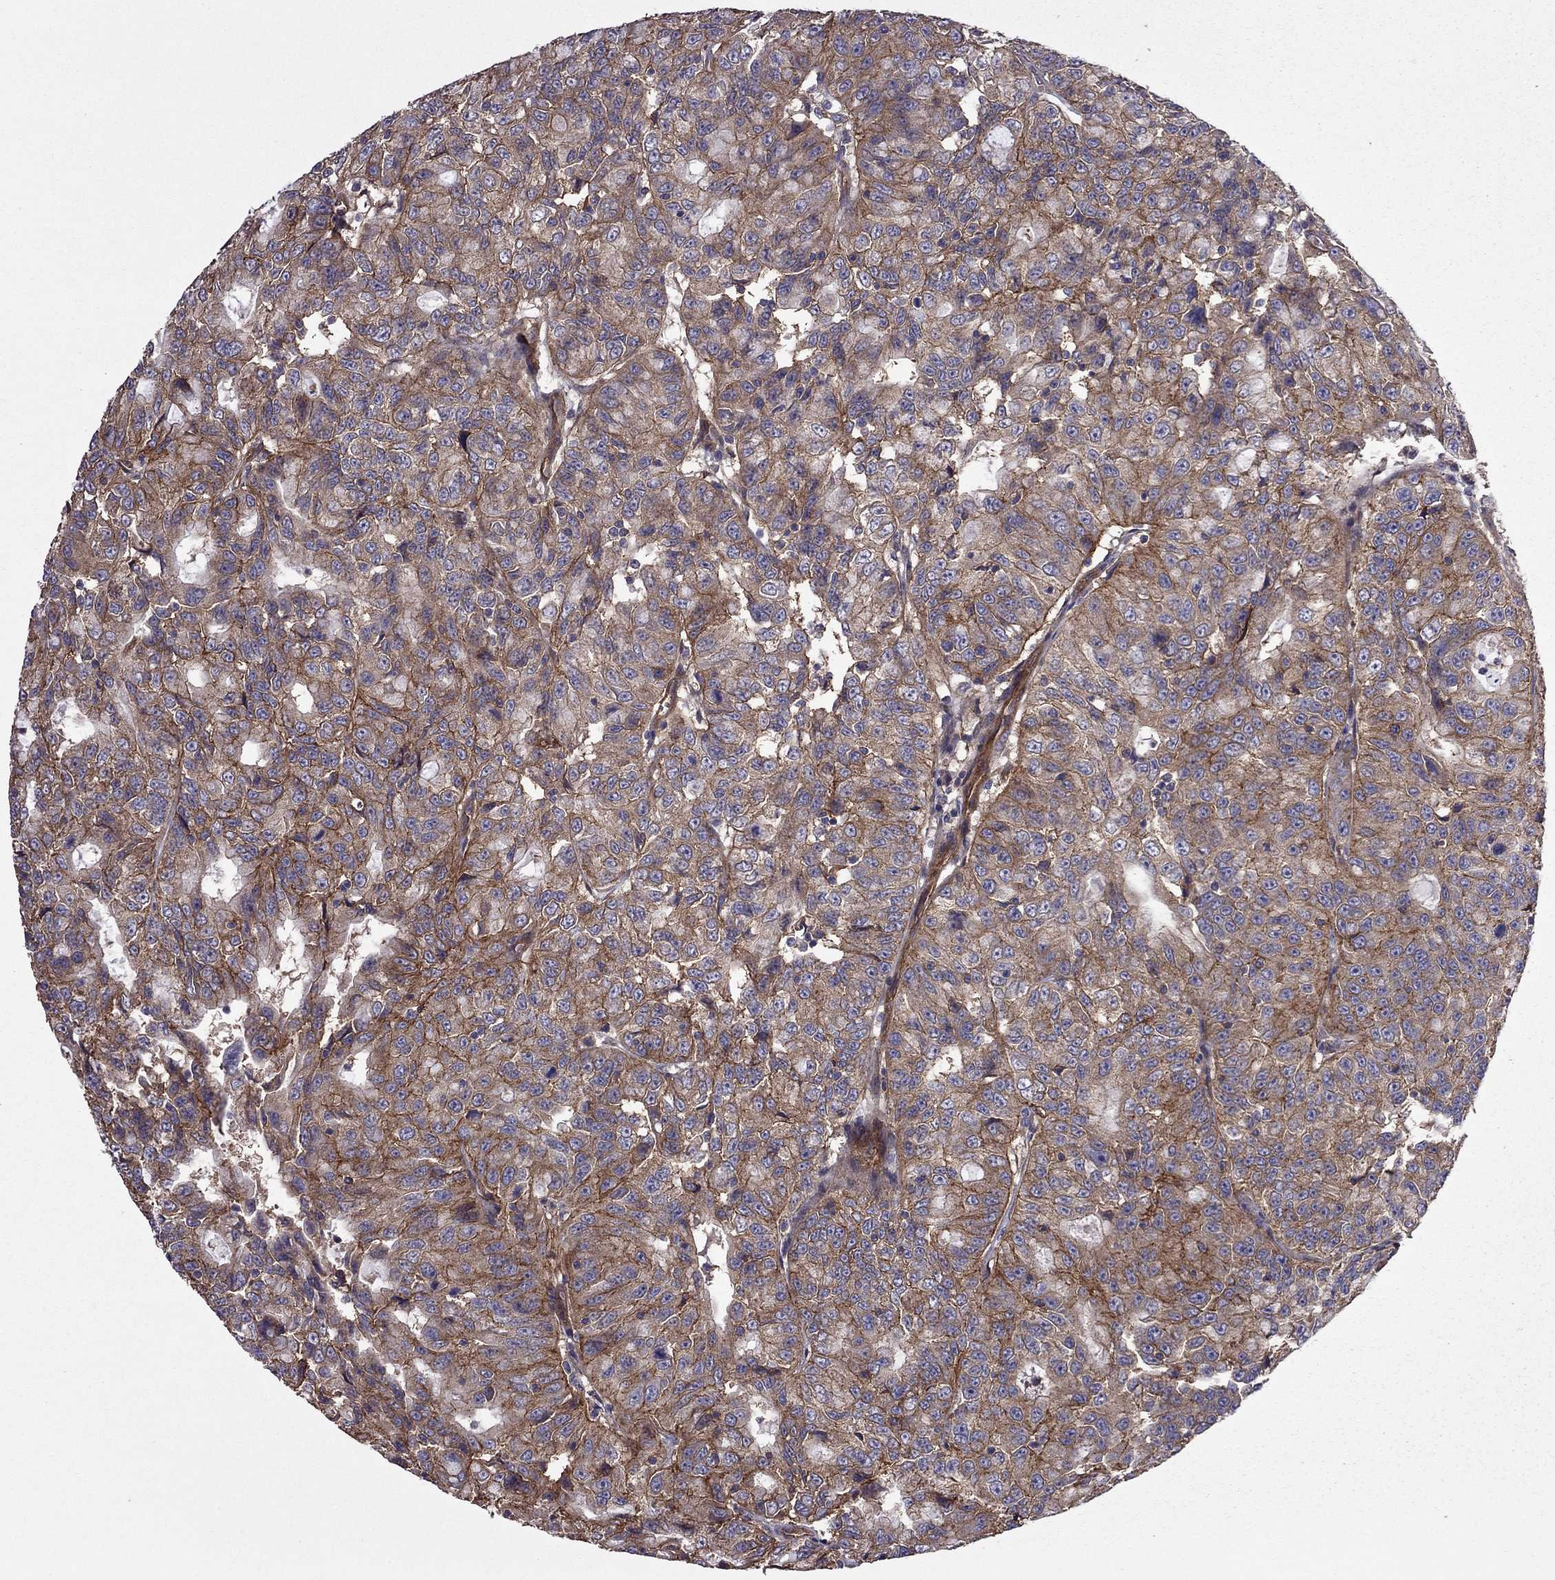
{"staining": {"intensity": "strong", "quantity": "25%-75%", "location": "cytoplasmic/membranous"}, "tissue": "urothelial cancer", "cell_type": "Tumor cells", "image_type": "cancer", "snomed": [{"axis": "morphology", "description": "Urothelial carcinoma, NOS"}, {"axis": "morphology", "description": "Urothelial carcinoma, High grade"}, {"axis": "topography", "description": "Urinary bladder"}], "caption": "This photomicrograph exhibits immunohistochemistry staining of human transitional cell carcinoma, with high strong cytoplasmic/membranous expression in about 25%-75% of tumor cells.", "gene": "ITGB1", "patient": {"sex": "female", "age": 73}}